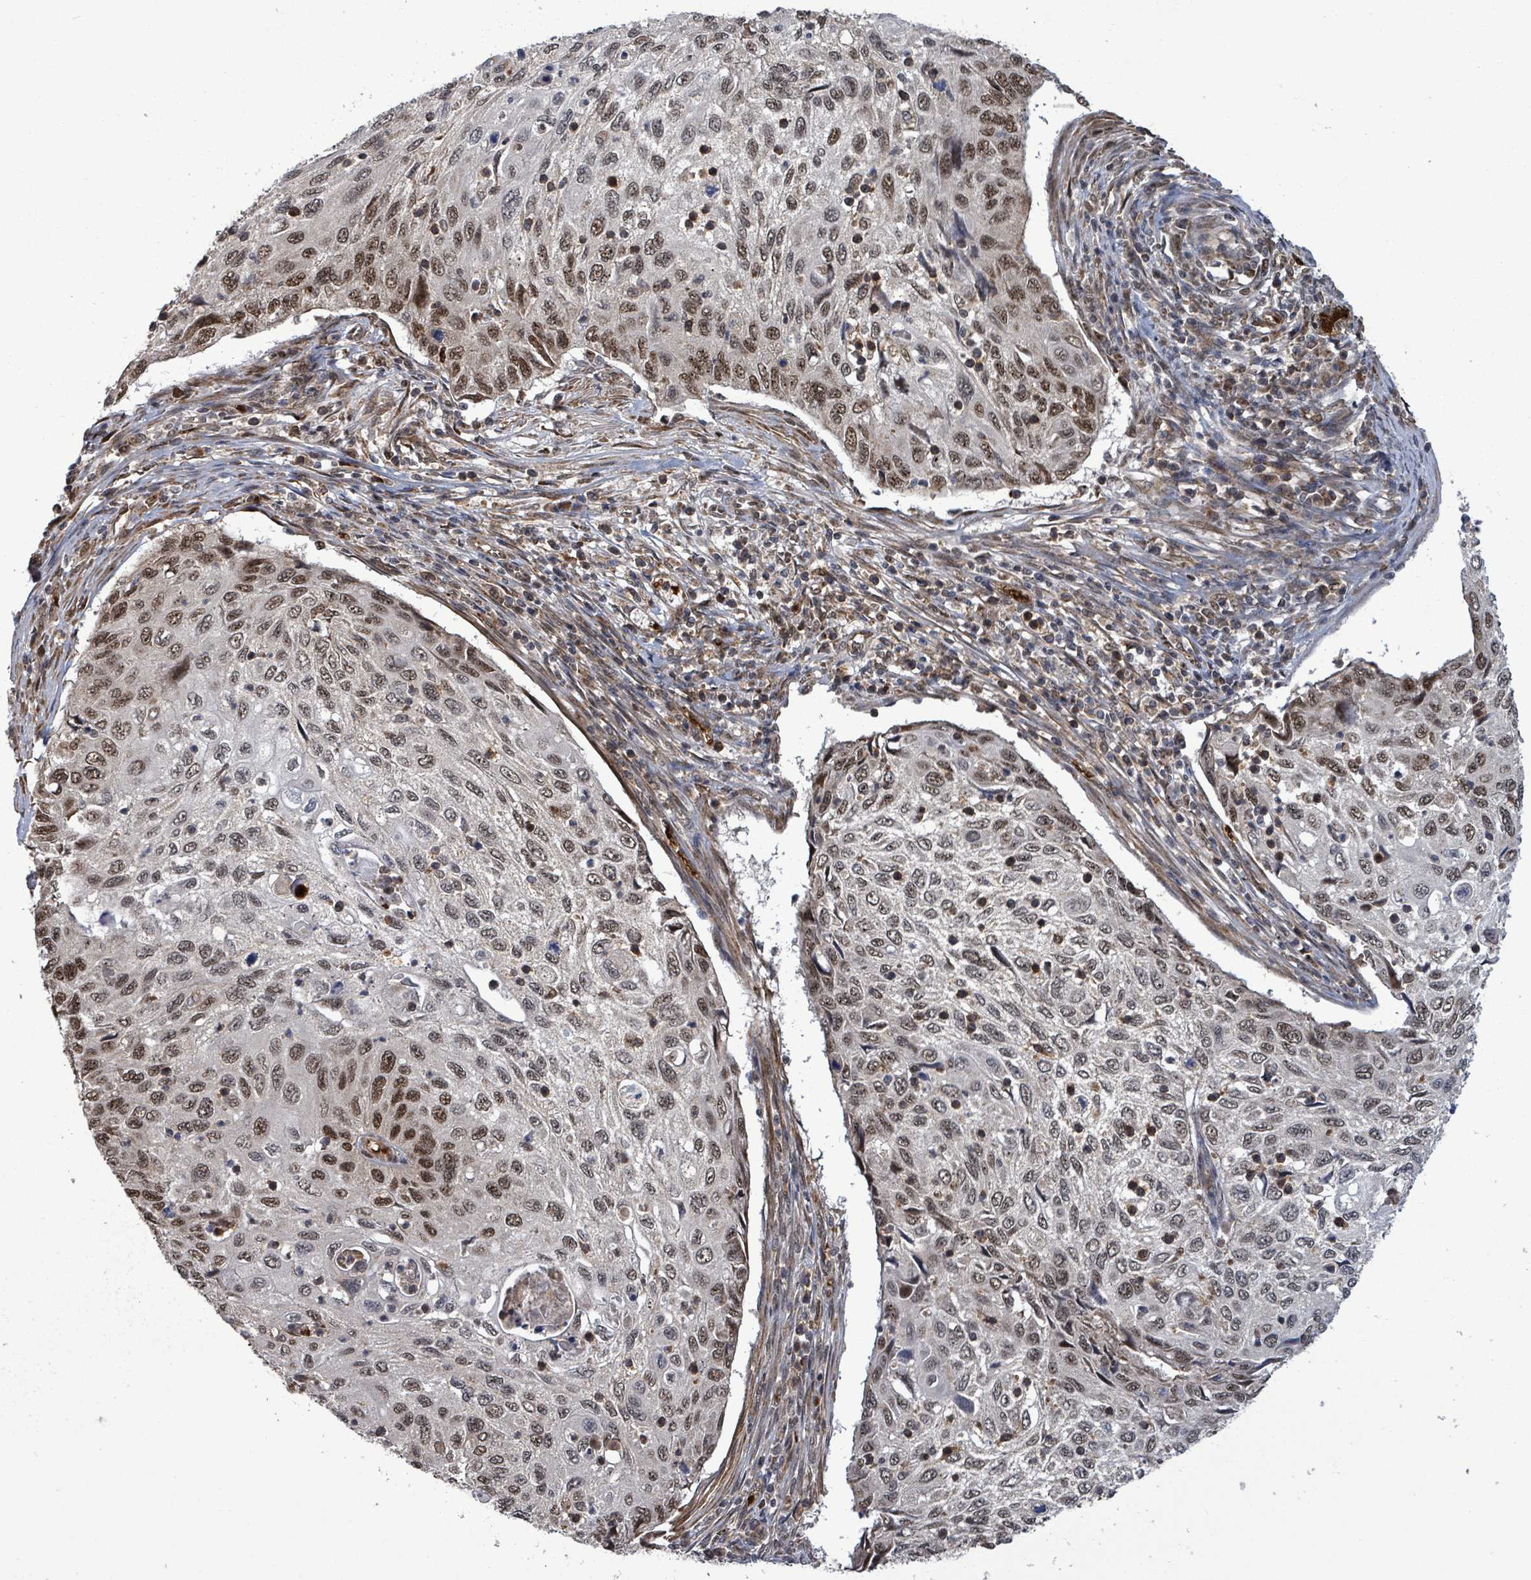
{"staining": {"intensity": "moderate", "quantity": ">75%", "location": "nuclear"}, "tissue": "cervical cancer", "cell_type": "Tumor cells", "image_type": "cancer", "snomed": [{"axis": "morphology", "description": "Squamous cell carcinoma, NOS"}, {"axis": "topography", "description": "Cervix"}], "caption": "Protein expression analysis of human cervical squamous cell carcinoma reveals moderate nuclear expression in approximately >75% of tumor cells.", "gene": "PATZ1", "patient": {"sex": "female", "age": 70}}